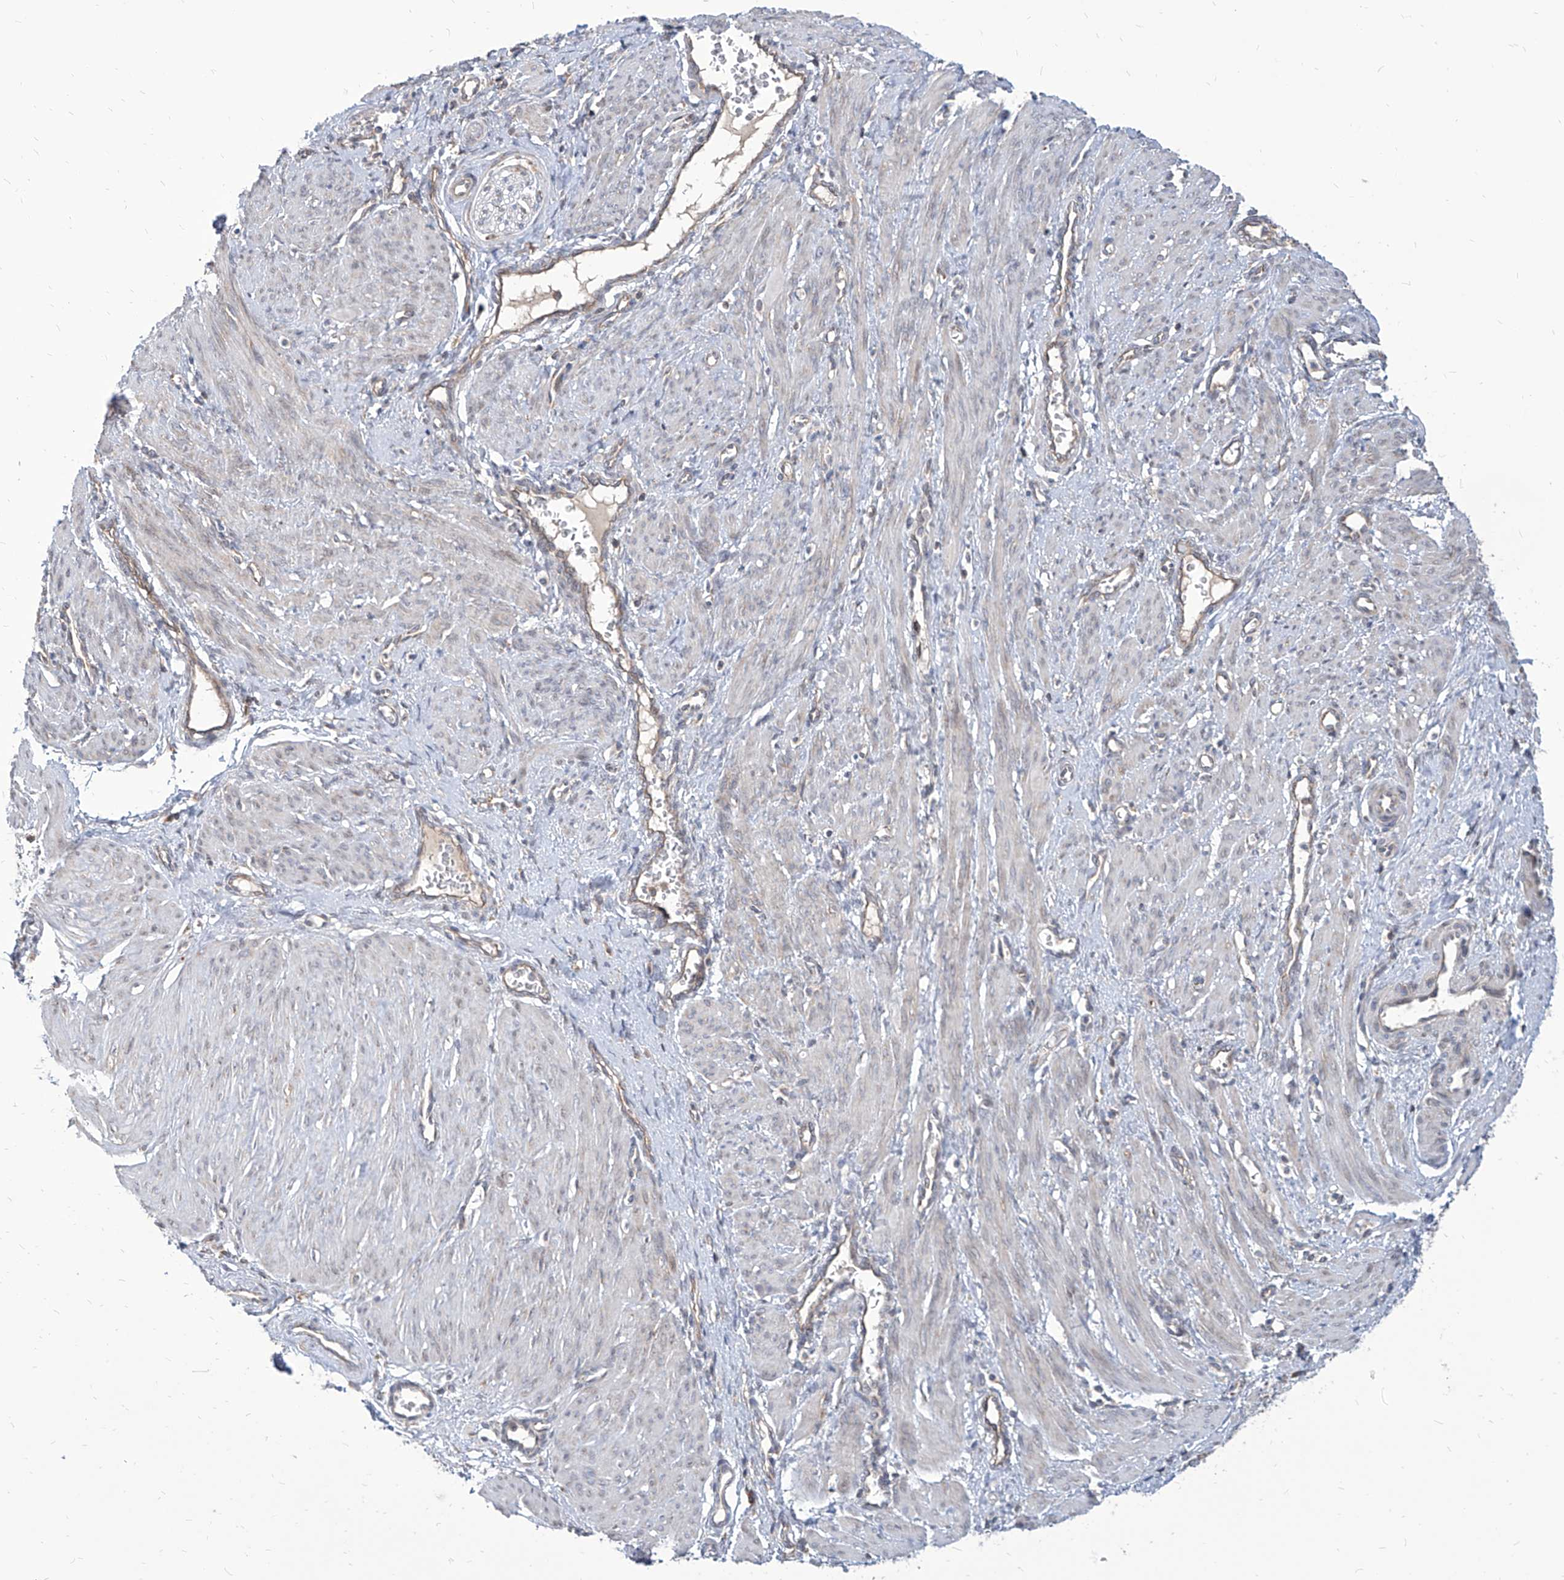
{"staining": {"intensity": "negative", "quantity": "none", "location": "none"}, "tissue": "smooth muscle", "cell_type": "Smooth muscle cells", "image_type": "normal", "snomed": [{"axis": "morphology", "description": "Normal tissue, NOS"}, {"axis": "topography", "description": "Endometrium"}], "caption": "IHC photomicrograph of normal smooth muscle: smooth muscle stained with DAB exhibits no significant protein staining in smooth muscle cells.", "gene": "FAM83B", "patient": {"sex": "female", "age": 33}}